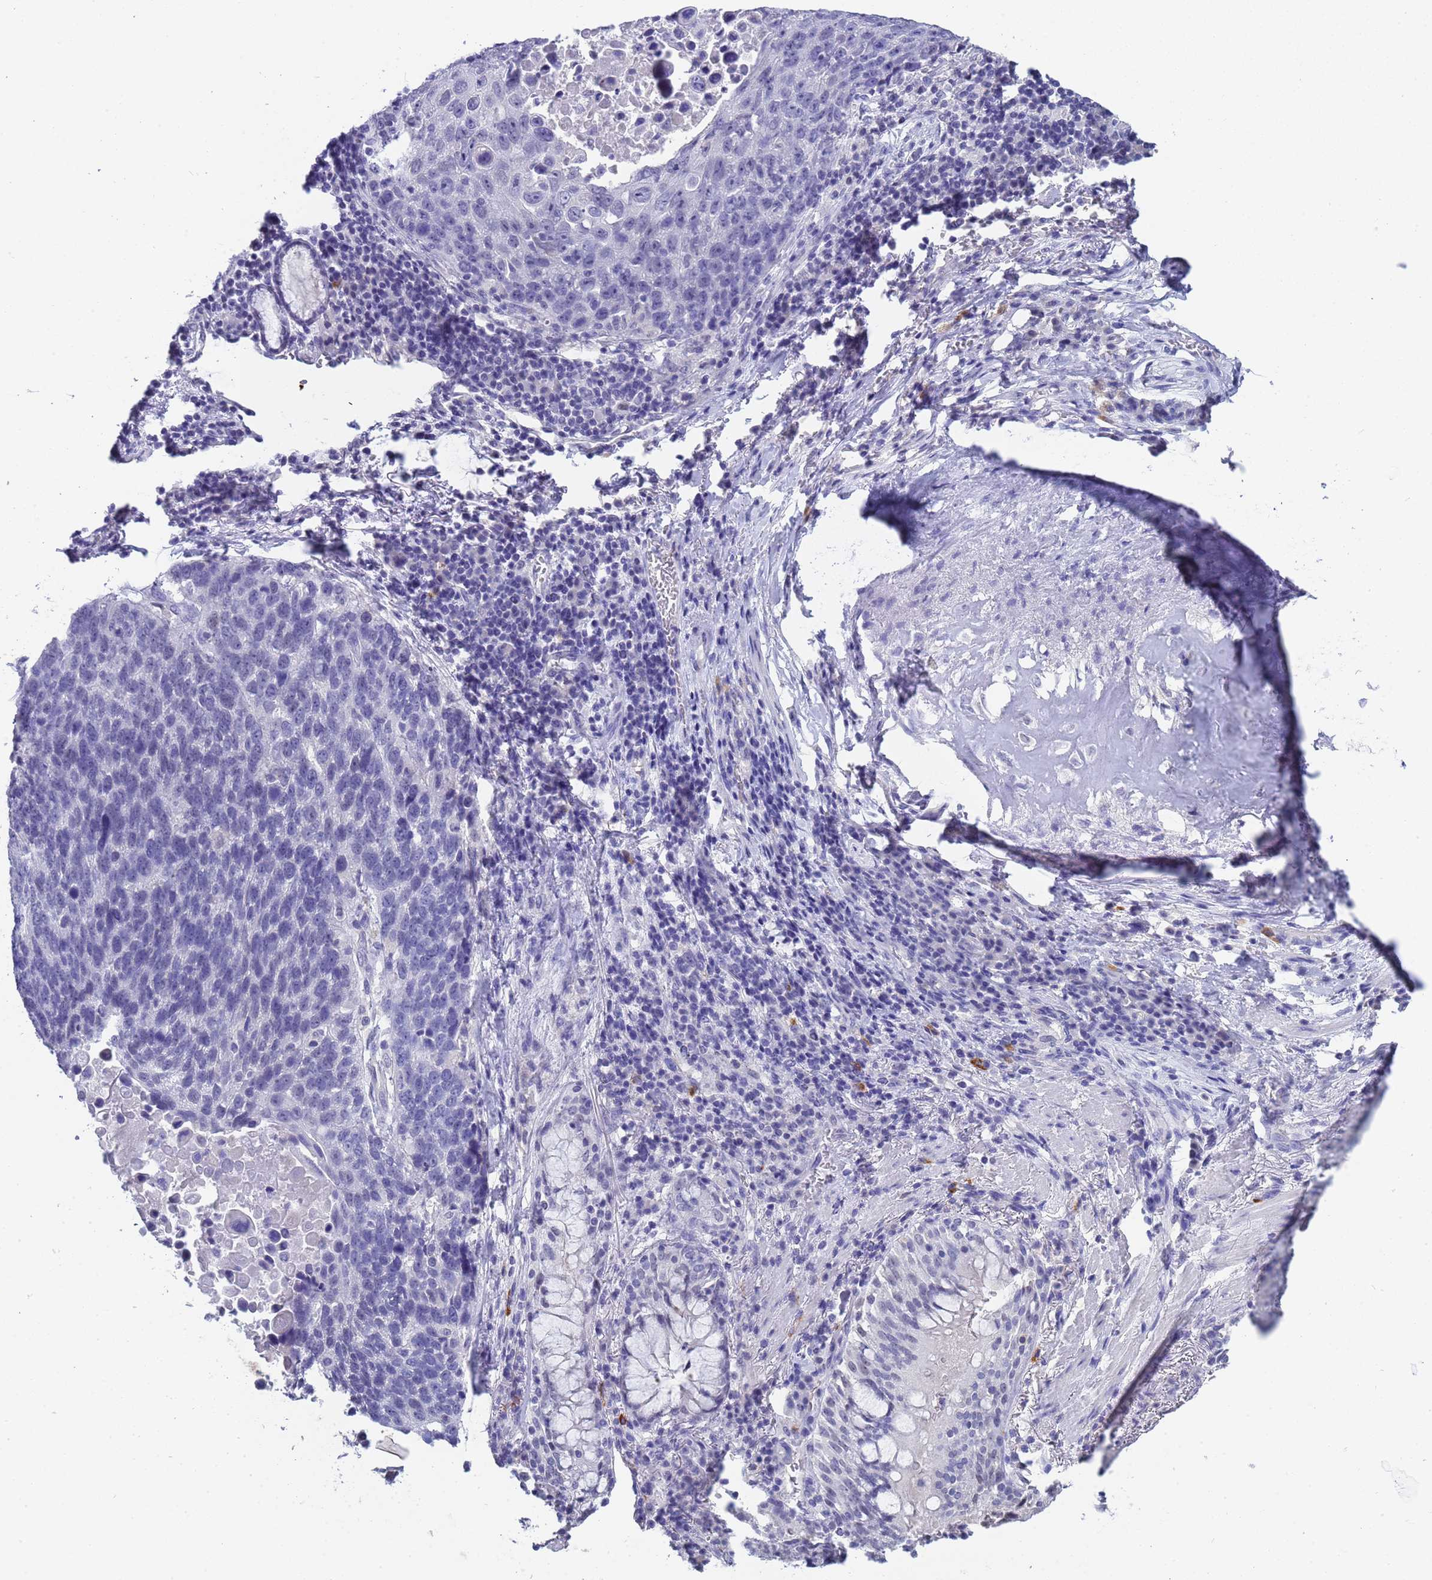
{"staining": {"intensity": "negative", "quantity": "none", "location": "none"}, "tissue": "lung cancer", "cell_type": "Tumor cells", "image_type": "cancer", "snomed": [{"axis": "morphology", "description": "Squamous cell carcinoma, NOS"}, {"axis": "topography", "description": "Lung"}], "caption": "Tumor cells show no significant positivity in lung squamous cell carcinoma. (Brightfield microscopy of DAB (3,3'-diaminobenzidine) immunohistochemistry (IHC) at high magnification).", "gene": "CTRC", "patient": {"sex": "male", "age": 66}}